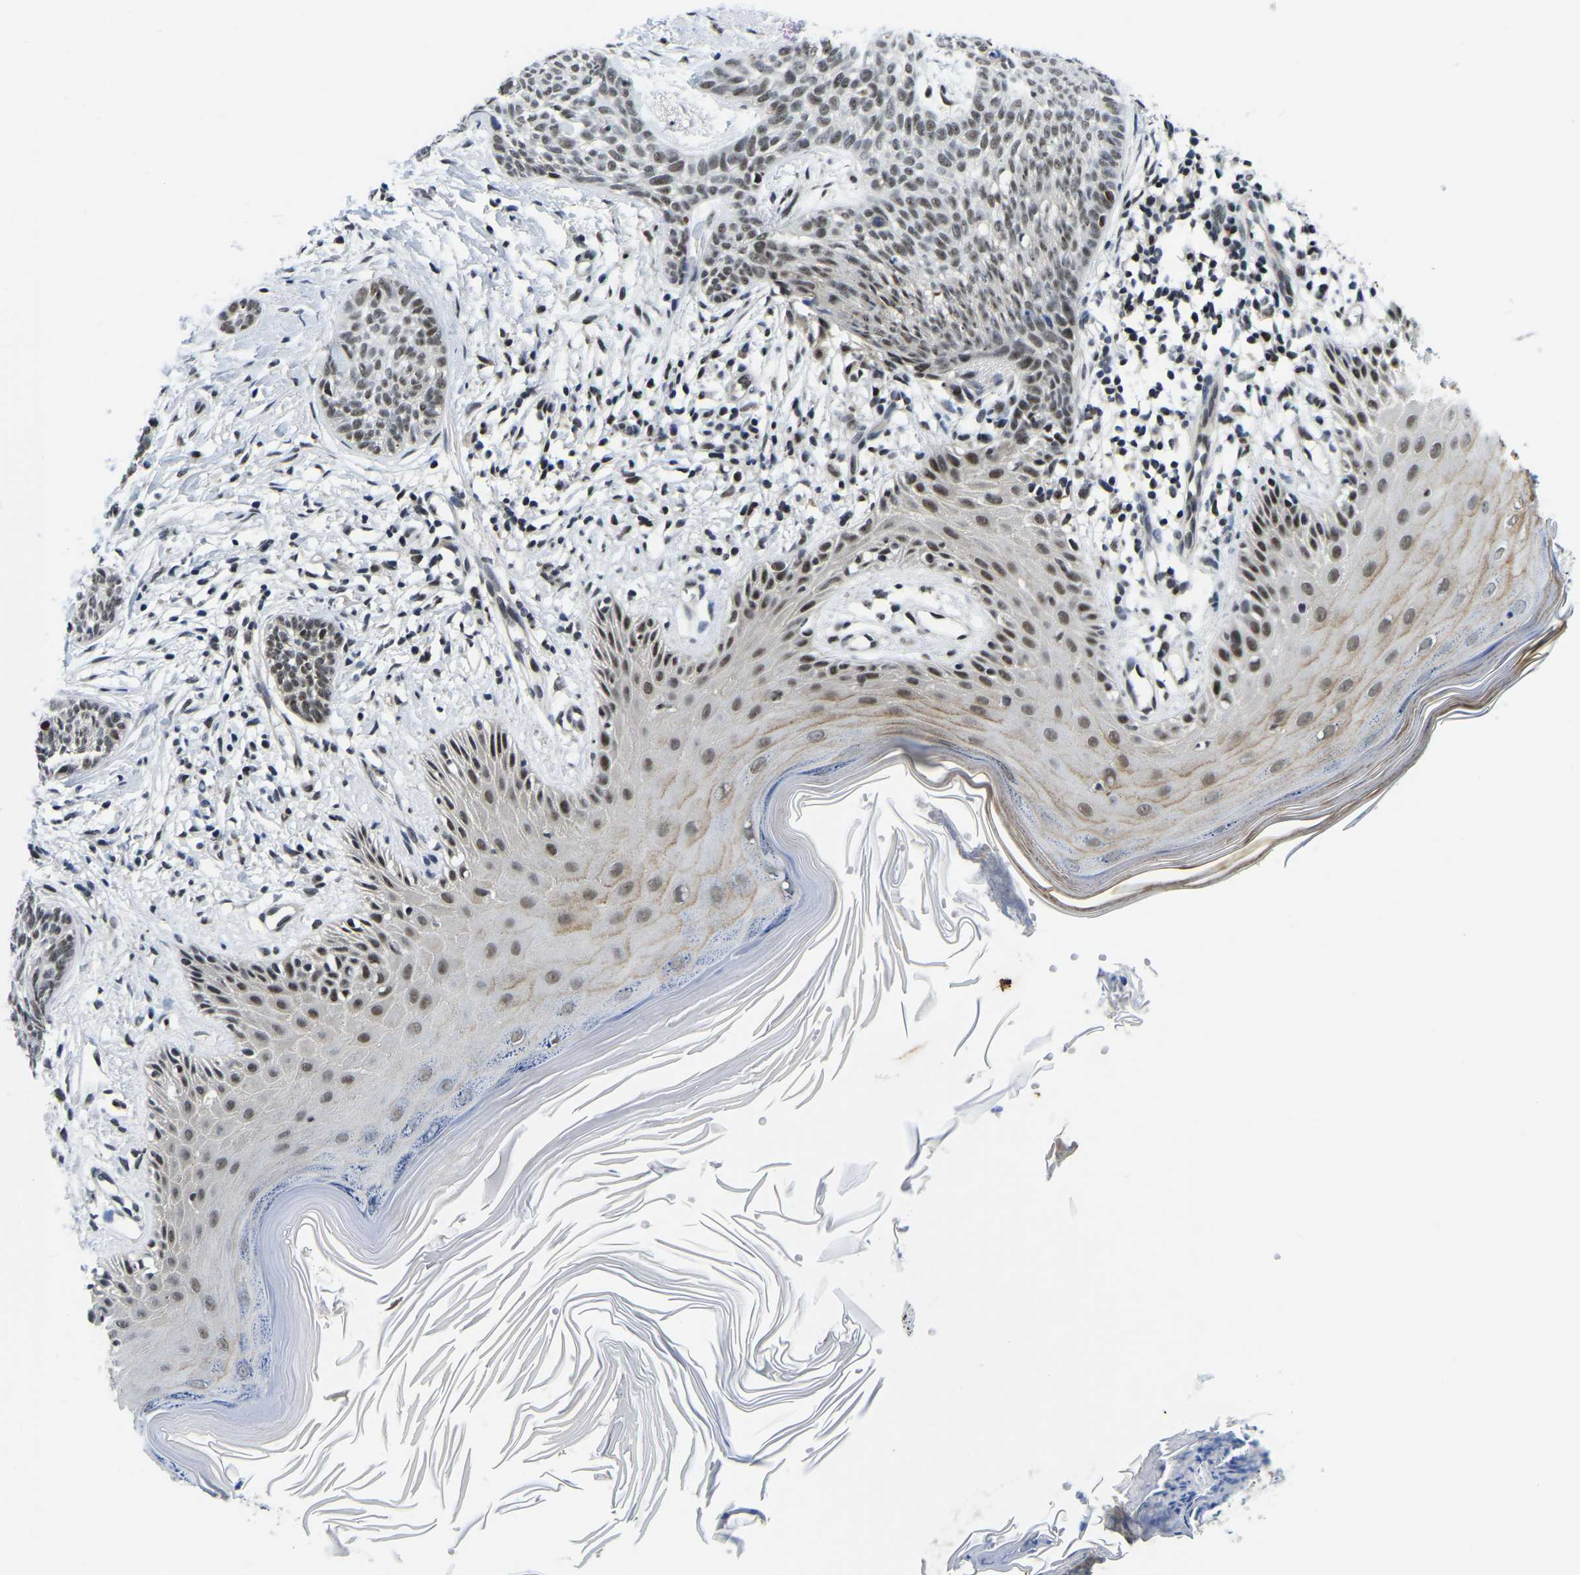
{"staining": {"intensity": "weak", "quantity": ">75%", "location": "nuclear"}, "tissue": "skin cancer", "cell_type": "Tumor cells", "image_type": "cancer", "snomed": [{"axis": "morphology", "description": "Basal cell carcinoma"}, {"axis": "topography", "description": "Skin"}], "caption": "Approximately >75% of tumor cells in human skin basal cell carcinoma display weak nuclear protein expression as visualized by brown immunohistochemical staining.", "gene": "POLDIP3", "patient": {"sex": "female", "age": 59}}